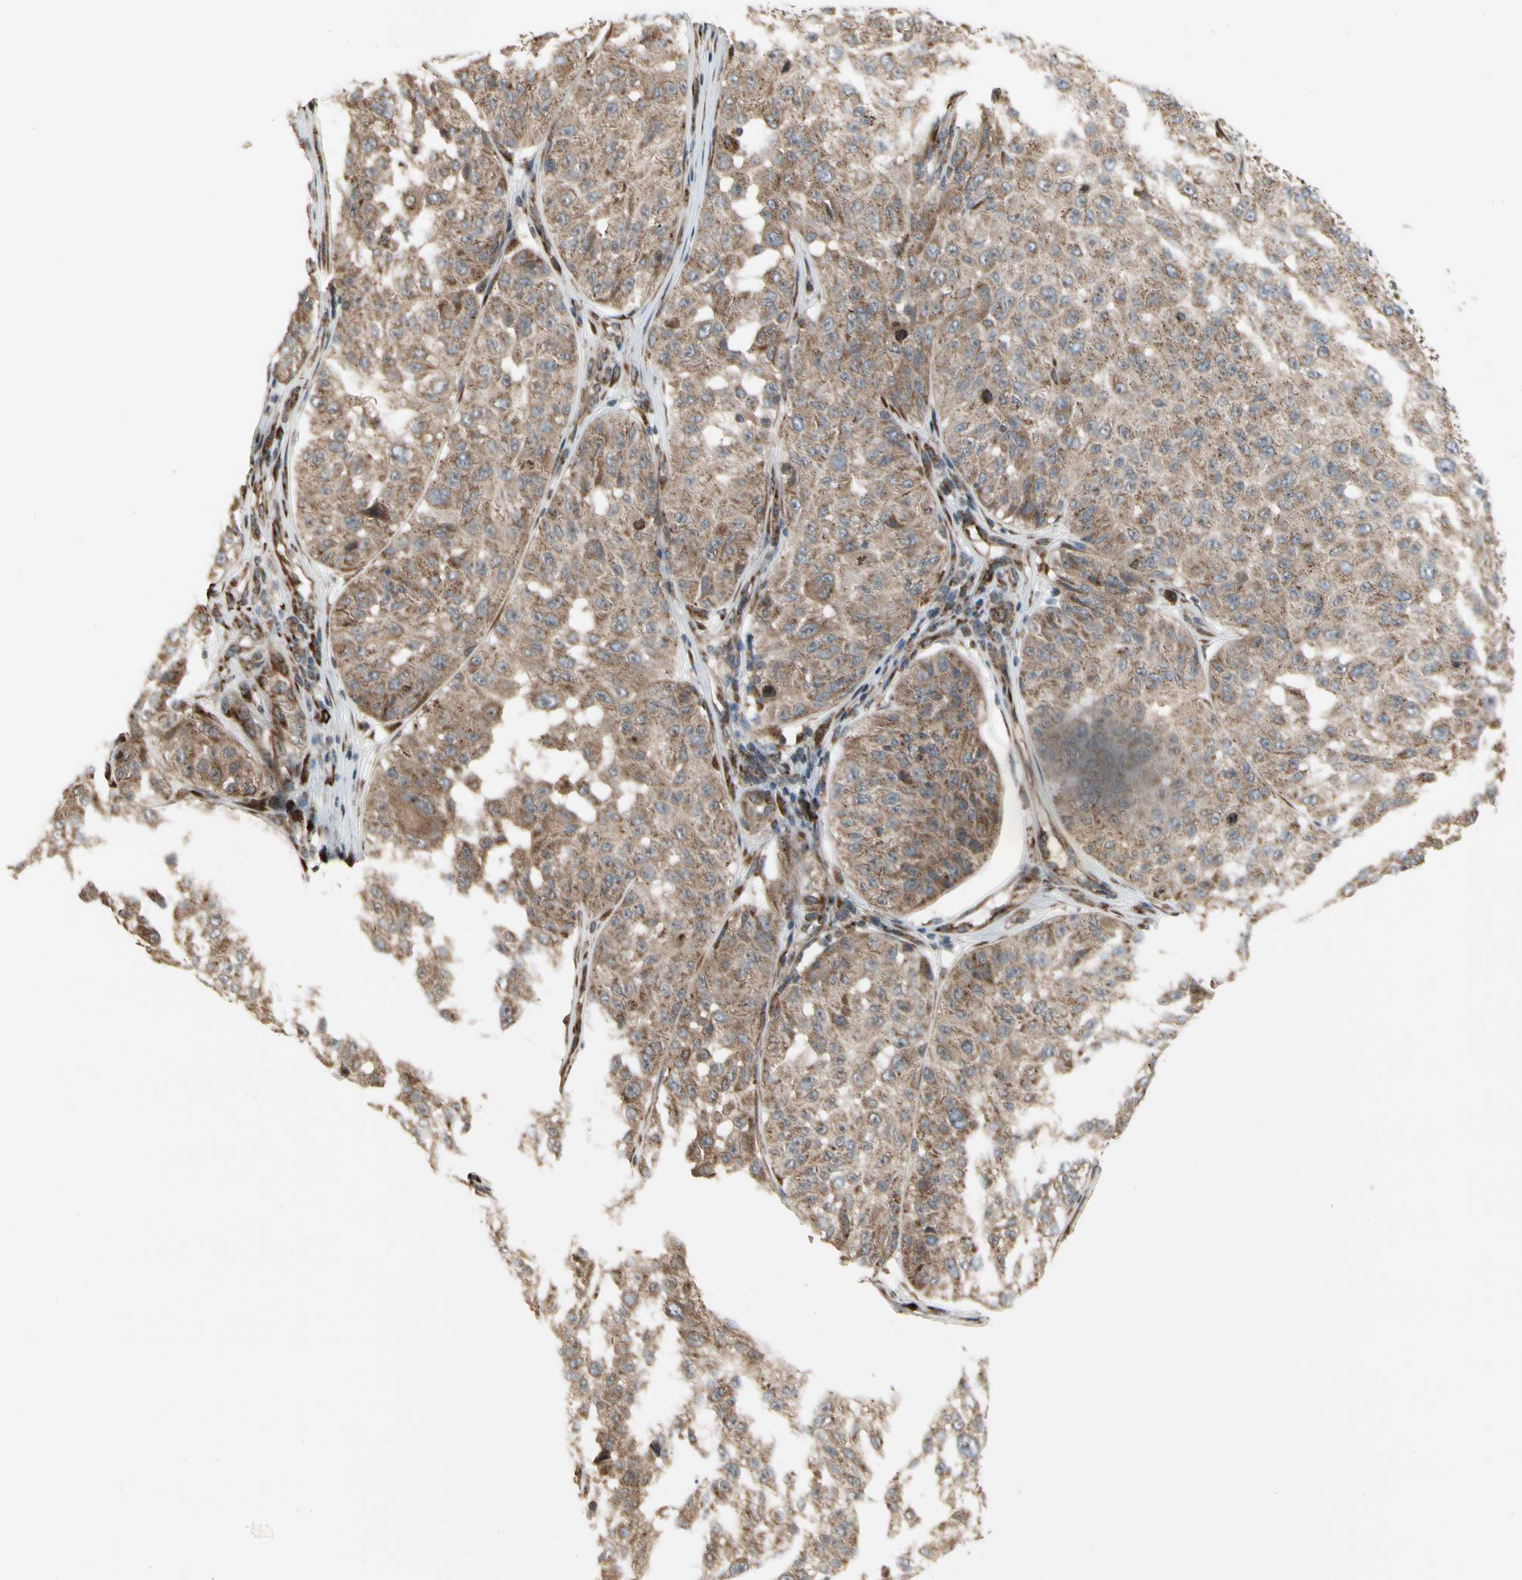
{"staining": {"intensity": "moderate", "quantity": ">75%", "location": "cytoplasmic/membranous"}, "tissue": "melanoma", "cell_type": "Tumor cells", "image_type": "cancer", "snomed": [{"axis": "morphology", "description": "Malignant melanoma, NOS"}, {"axis": "topography", "description": "Skin"}], "caption": "Moderate cytoplasmic/membranous expression for a protein is present in about >75% of tumor cells of malignant melanoma using IHC.", "gene": "SLC39A9", "patient": {"sex": "female", "age": 46}}